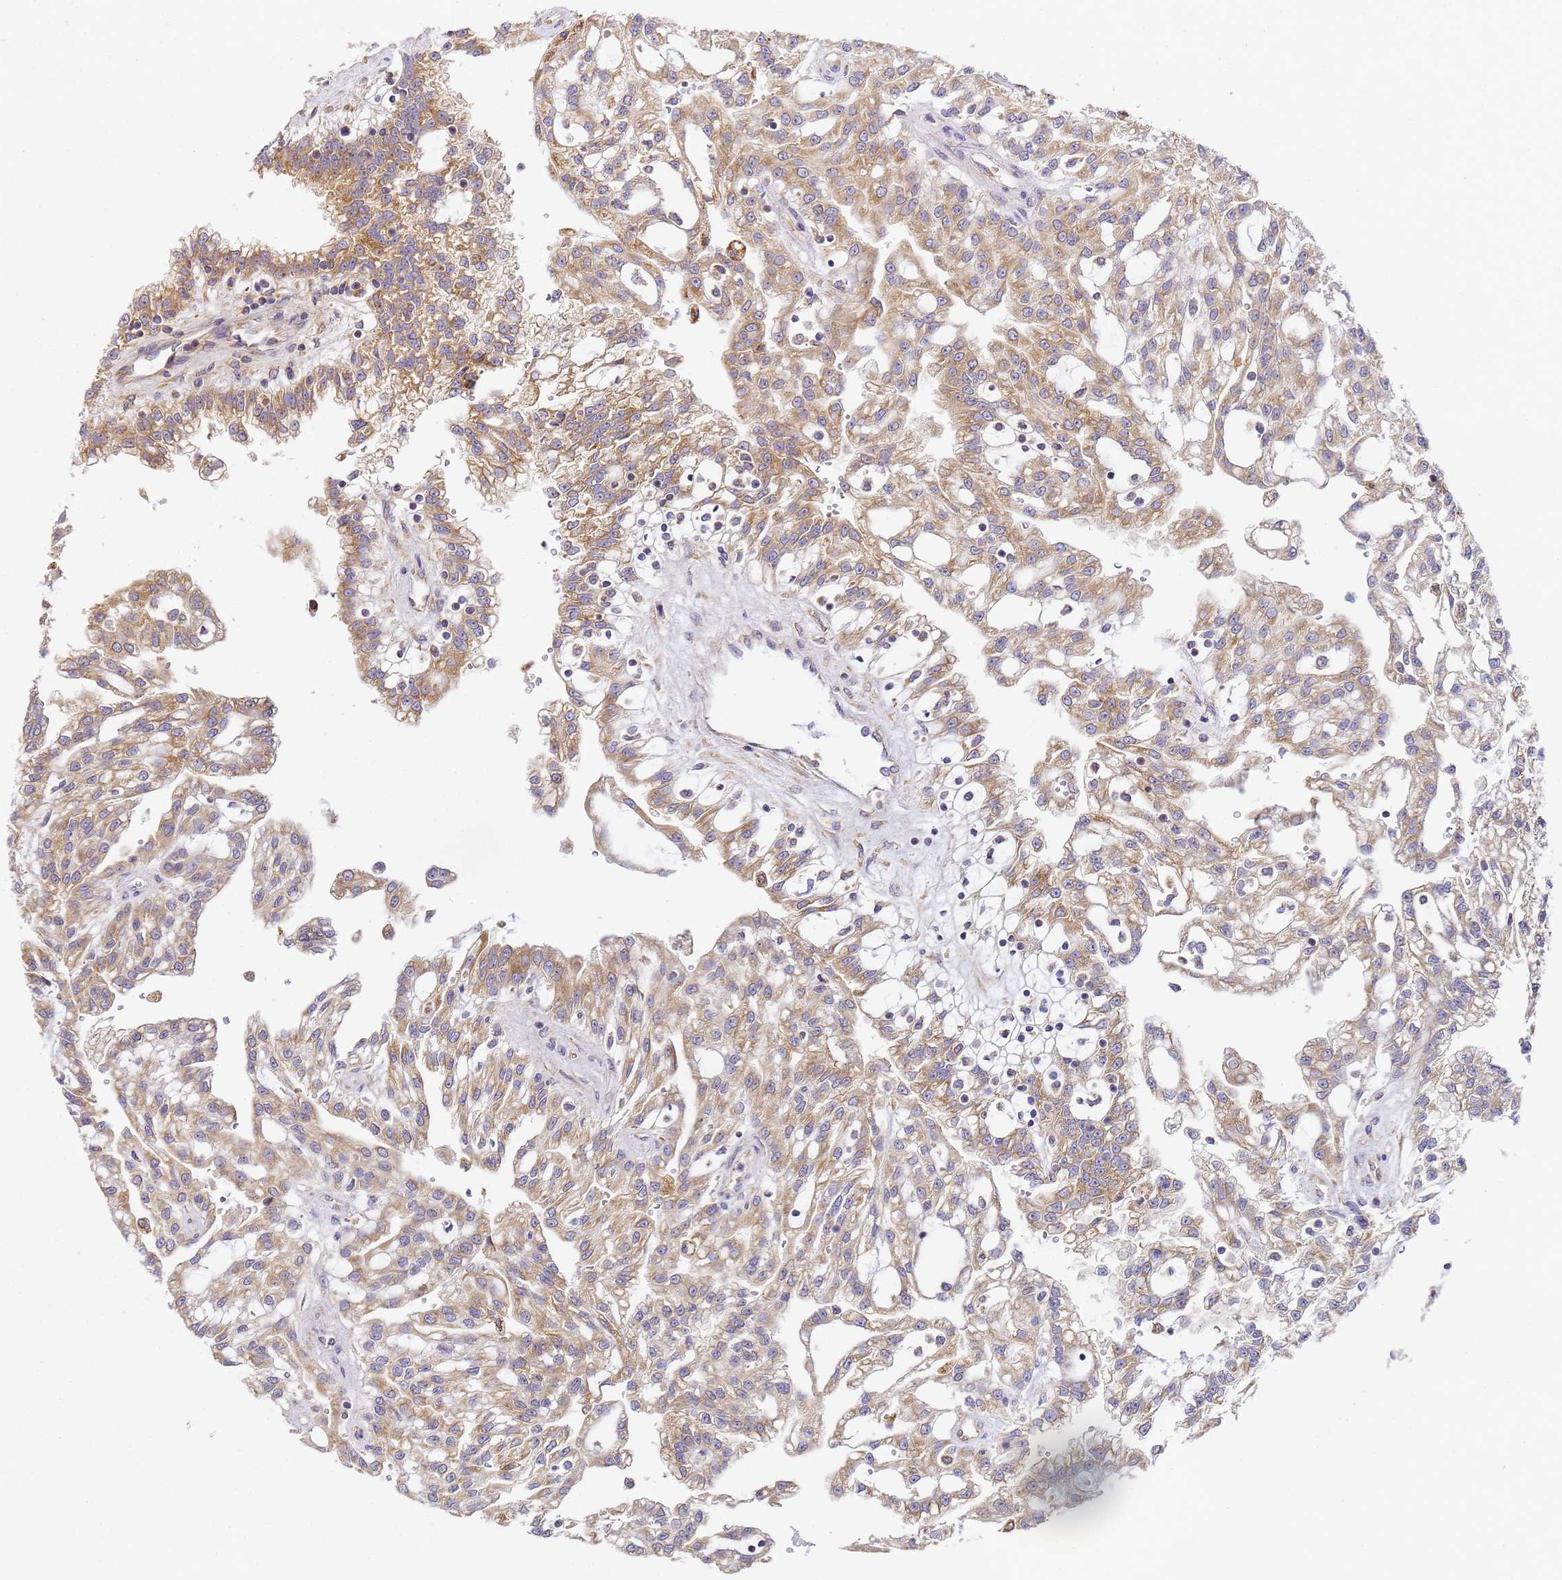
{"staining": {"intensity": "moderate", "quantity": ">75%", "location": "cytoplasmic/membranous"}, "tissue": "renal cancer", "cell_type": "Tumor cells", "image_type": "cancer", "snomed": [{"axis": "morphology", "description": "Adenocarcinoma, NOS"}, {"axis": "topography", "description": "Kidney"}], "caption": "The micrograph displays a brown stain indicating the presence of a protein in the cytoplasmic/membranous of tumor cells in adenocarcinoma (renal). (DAB (3,3'-diaminobenzidine) = brown stain, brightfield microscopy at high magnification).", "gene": "RPL13A", "patient": {"sex": "male", "age": 63}}